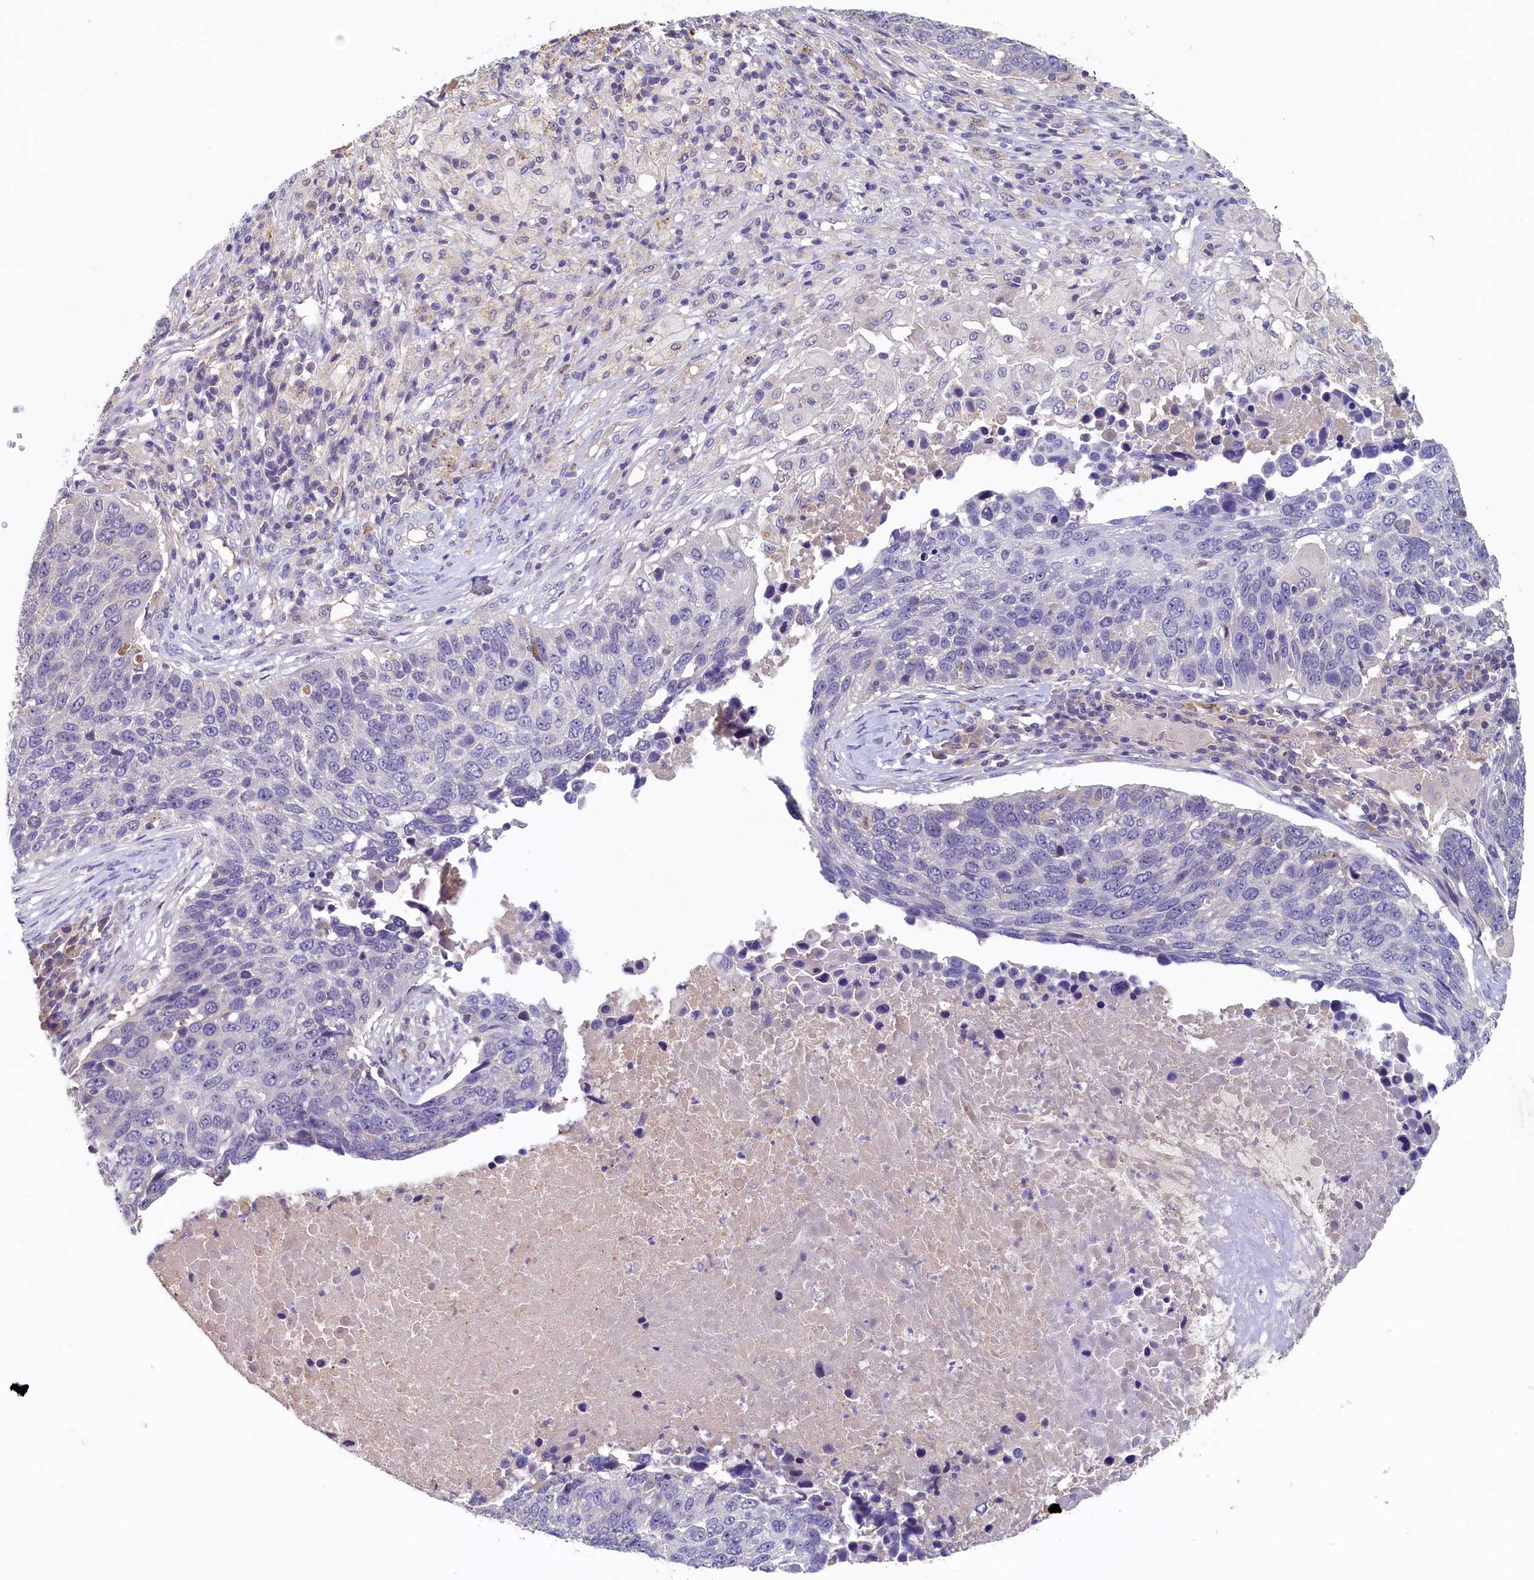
{"staining": {"intensity": "negative", "quantity": "none", "location": "none"}, "tissue": "lung cancer", "cell_type": "Tumor cells", "image_type": "cancer", "snomed": [{"axis": "morphology", "description": "Normal tissue, NOS"}, {"axis": "morphology", "description": "Squamous cell carcinoma, NOS"}, {"axis": "topography", "description": "Lymph node"}, {"axis": "topography", "description": "Lung"}], "caption": "Immunohistochemistry (IHC) micrograph of lung cancer (squamous cell carcinoma) stained for a protein (brown), which displays no staining in tumor cells.", "gene": "NUBP2", "patient": {"sex": "male", "age": 66}}